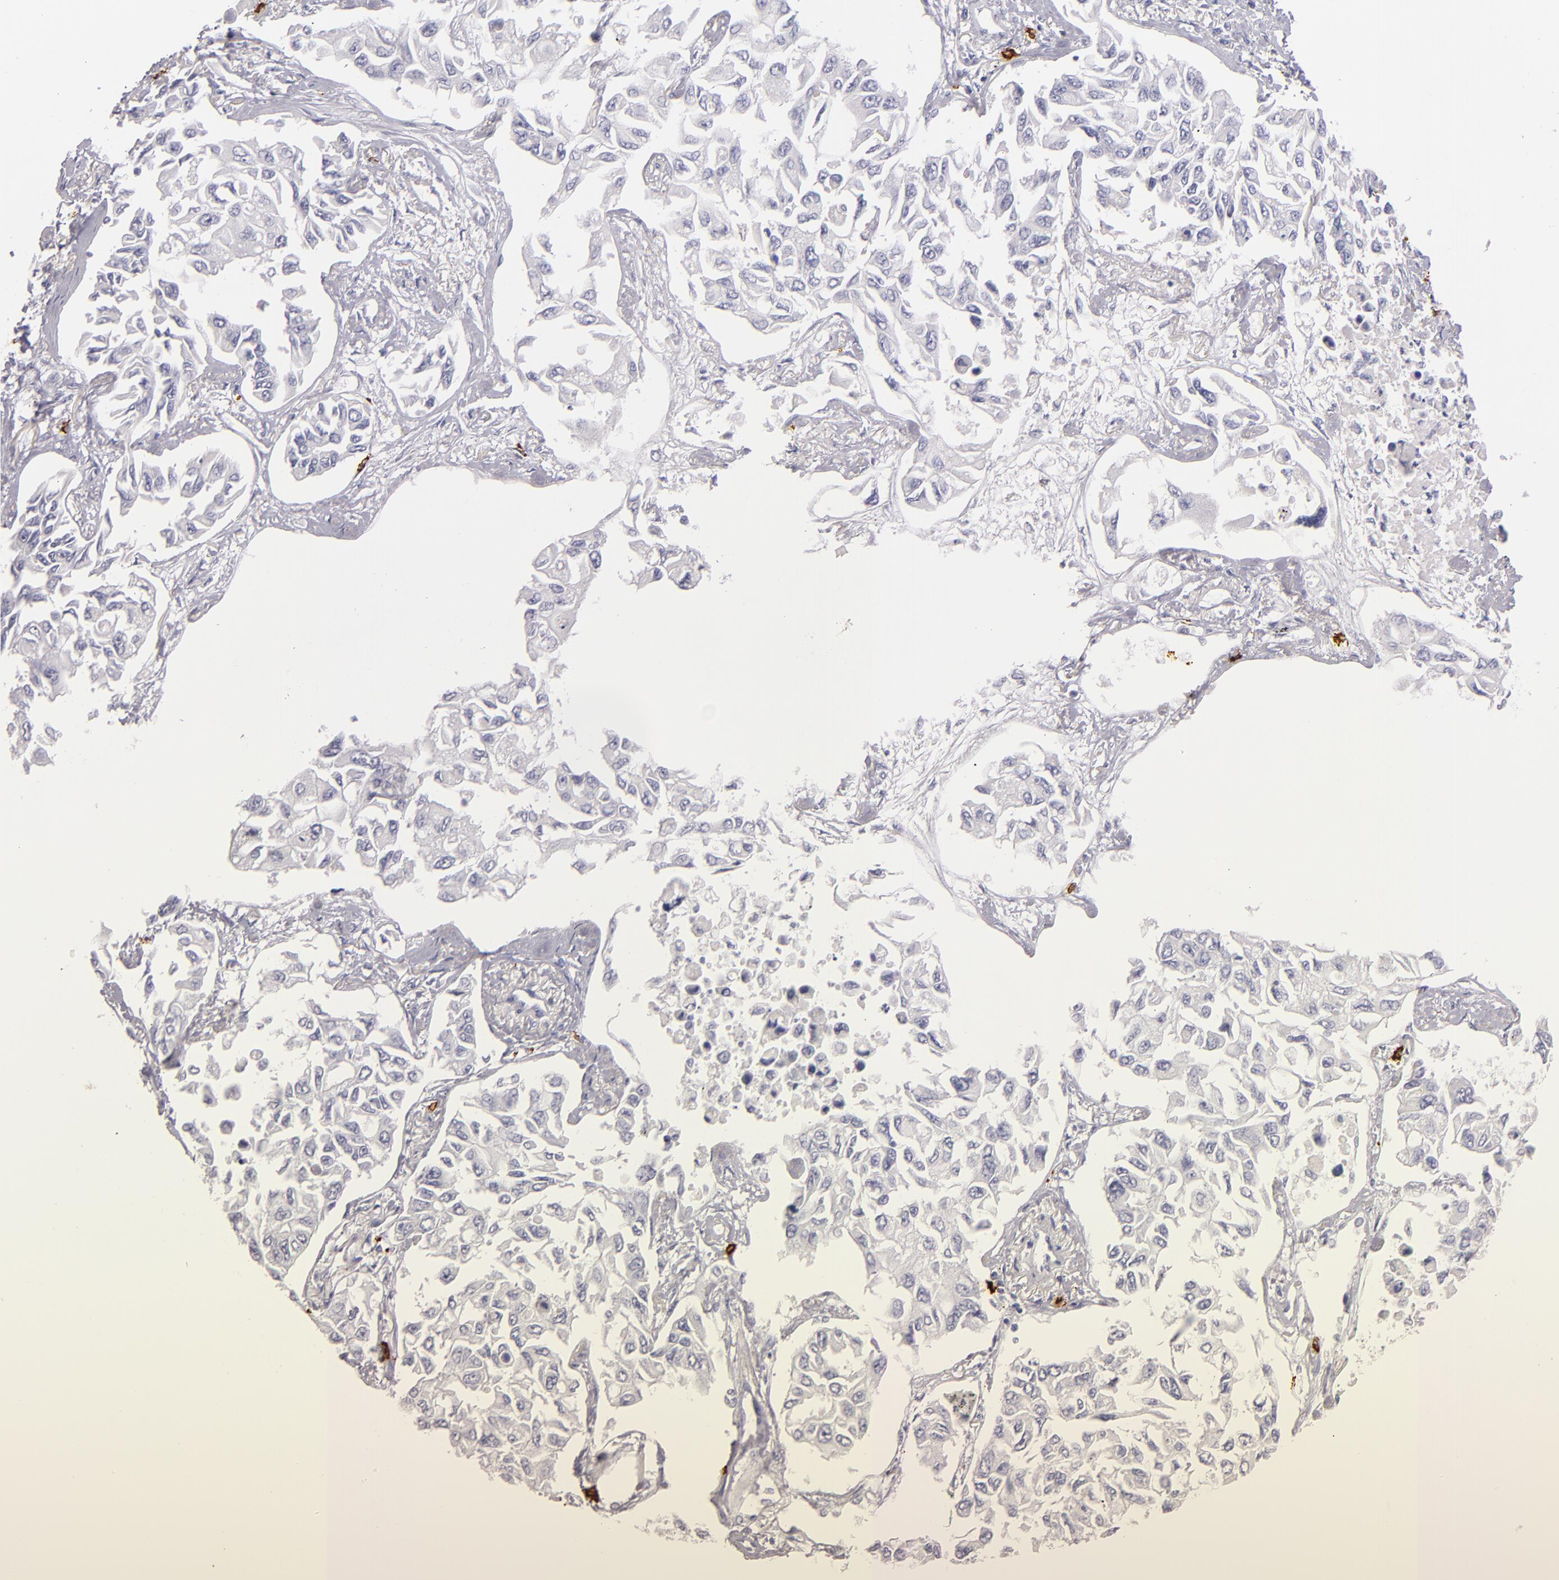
{"staining": {"intensity": "negative", "quantity": "none", "location": "none"}, "tissue": "lung cancer", "cell_type": "Tumor cells", "image_type": "cancer", "snomed": [{"axis": "morphology", "description": "Adenocarcinoma, NOS"}, {"axis": "topography", "description": "Lung"}], "caption": "Immunohistochemical staining of human lung cancer (adenocarcinoma) shows no significant positivity in tumor cells.", "gene": "TPSD1", "patient": {"sex": "male", "age": 64}}